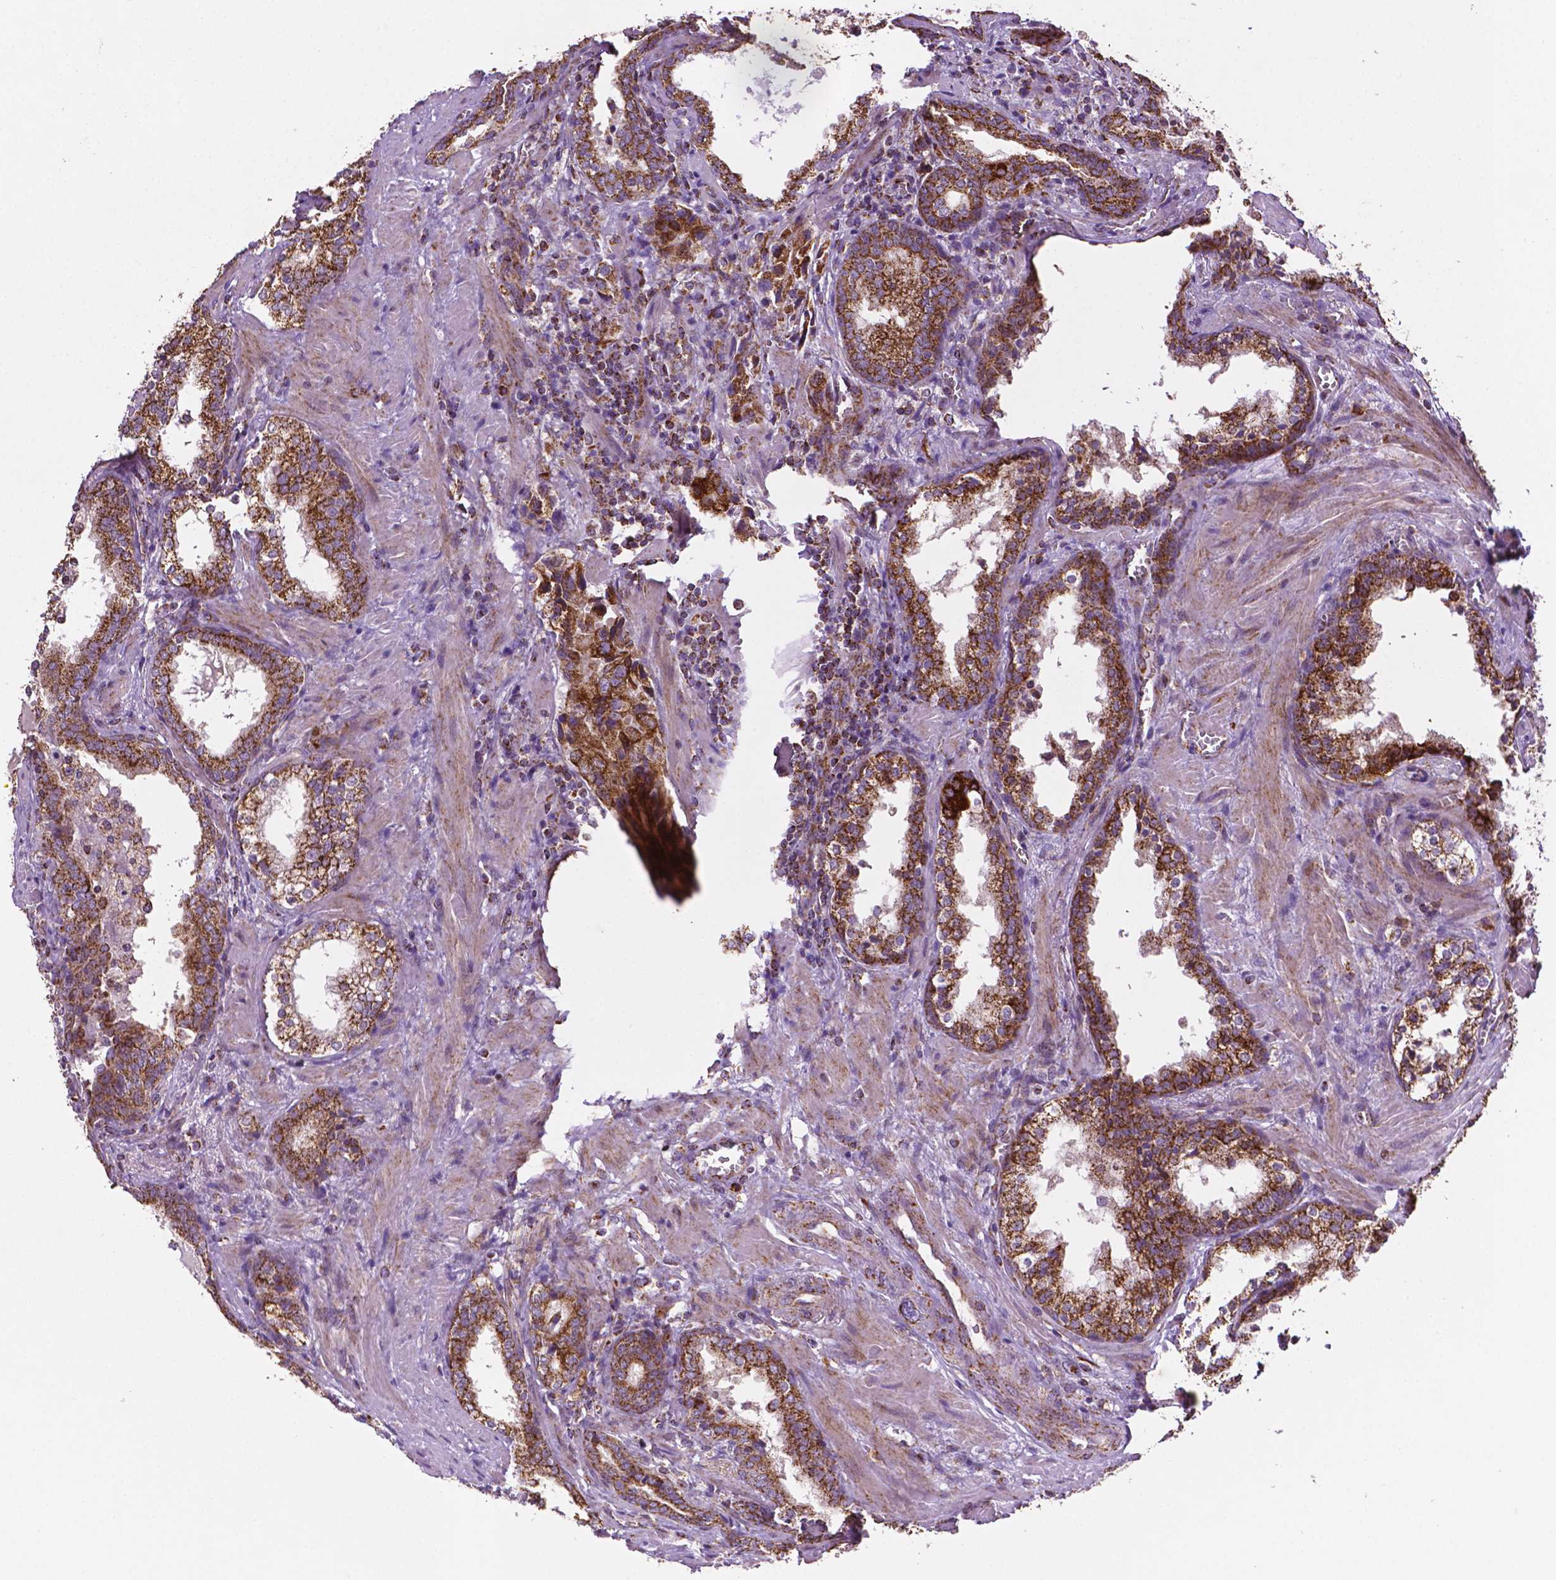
{"staining": {"intensity": "strong", "quantity": ">75%", "location": "cytoplasmic/membranous"}, "tissue": "prostate cancer", "cell_type": "Tumor cells", "image_type": "cancer", "snomed": [{"axis": "morphology", "description": "Adenocarcinoma, NOS"}, {"axis": "topography", "description": "Prostate and seminal vesicle, NOS"}], "caption": "The histopathology image exhibits immunohistochemical staining of prostate adenocarcinoma. There is strong cytoplasmic/membranous staining is identified in about >75% of tumor cells.", "gene": "ILVBL", "patient": {"sex": "male", "age": 63}}